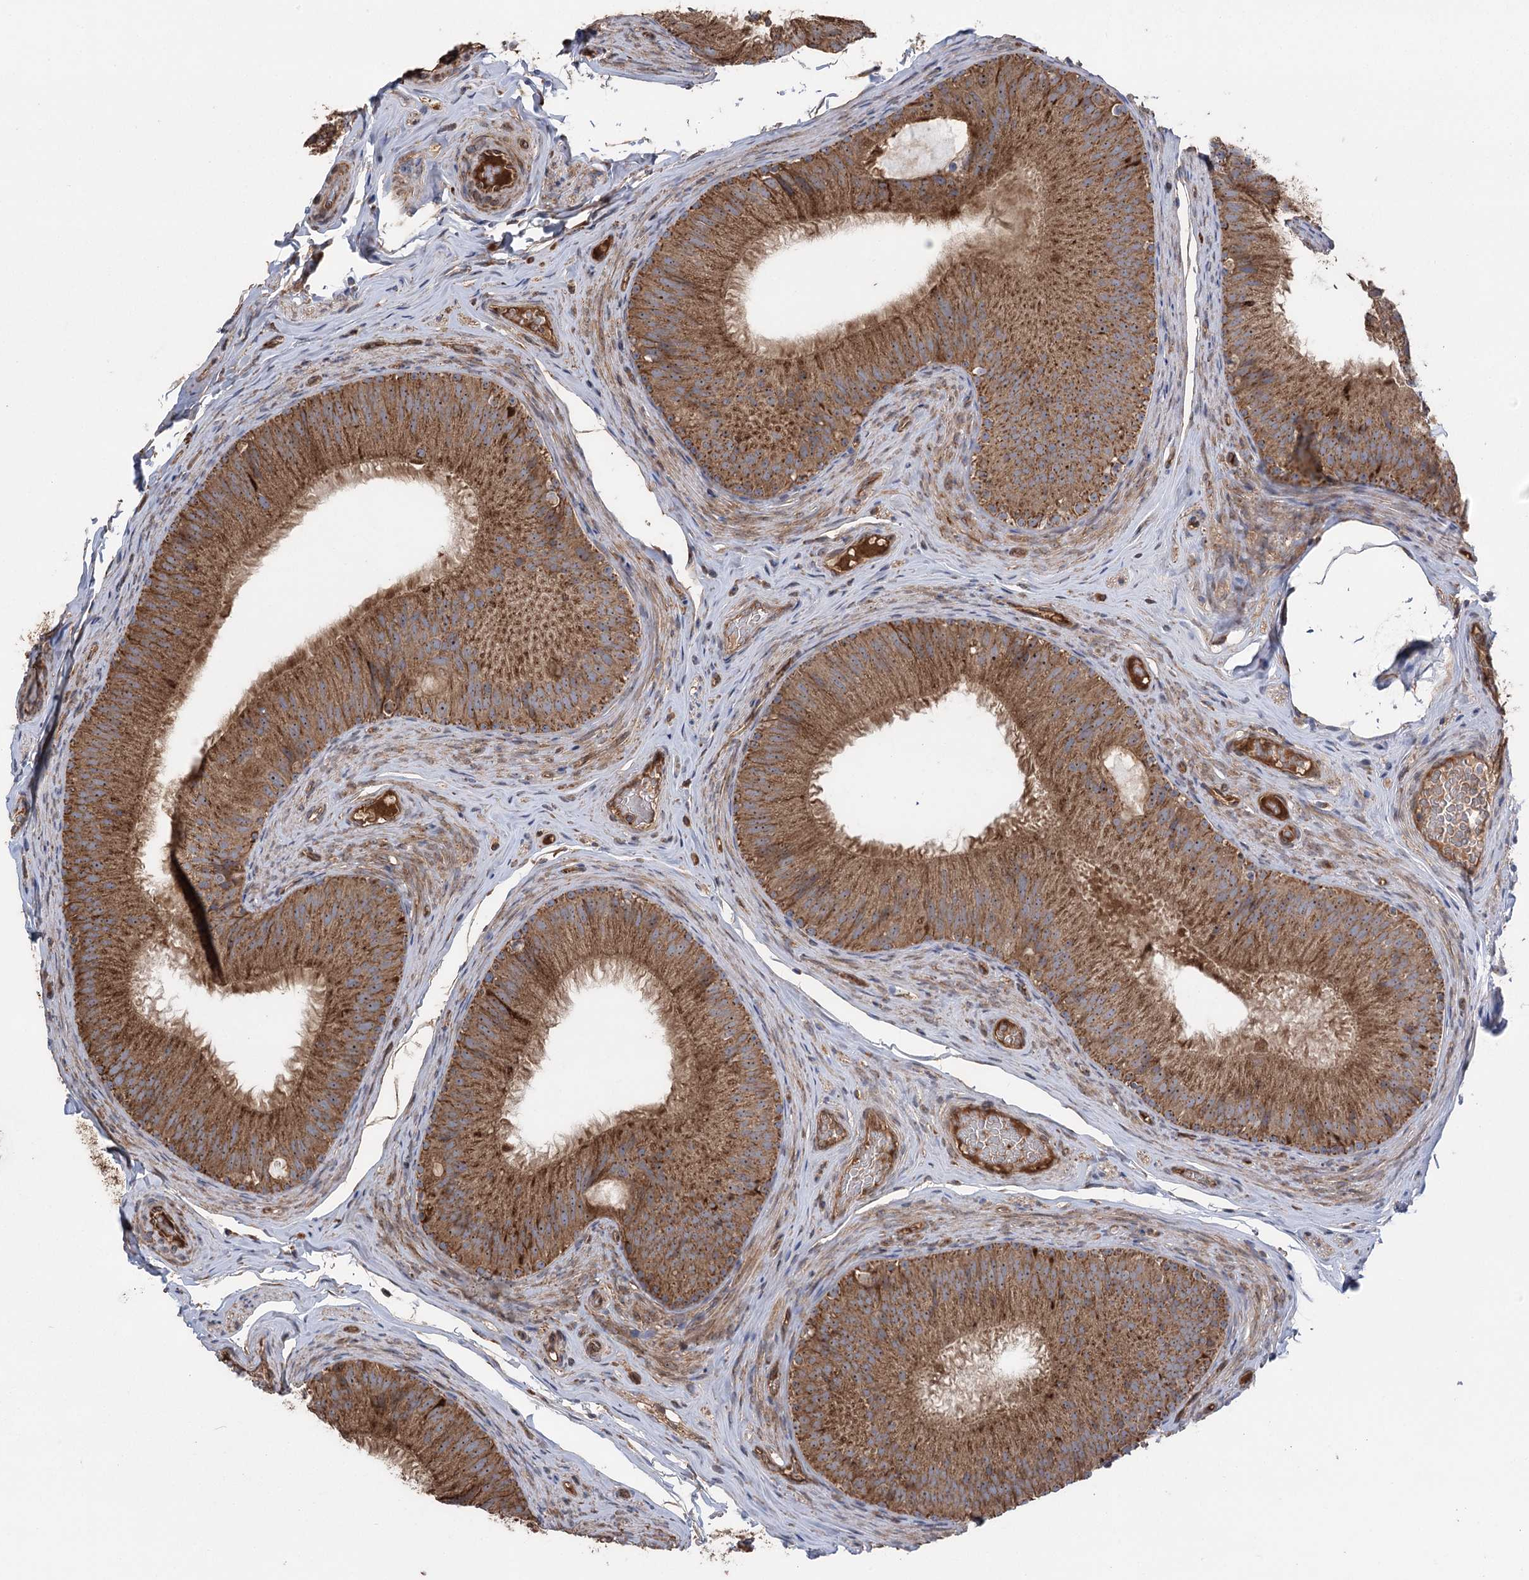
{"staining": {"intensity": "strong", "quantity": ">75%", "location": "cytoplasmic/membranous"}, "tissue": "epididymis", "cell_type": "Glandular cells", "image_type": "normal", "snomed": [{"axis": "morphology", "description": "Normal tissue, NOS"}, {"axis": "topography", "description": "Epididymis"}], "caption": "Immunohistochemical staining of benign human epididymis demonstrates strong cytoplasmic/membranous protein staining in about >75% of glandular cells.", "gene": "RWDD4", "patient": {"sex": "male", "age": 34}}